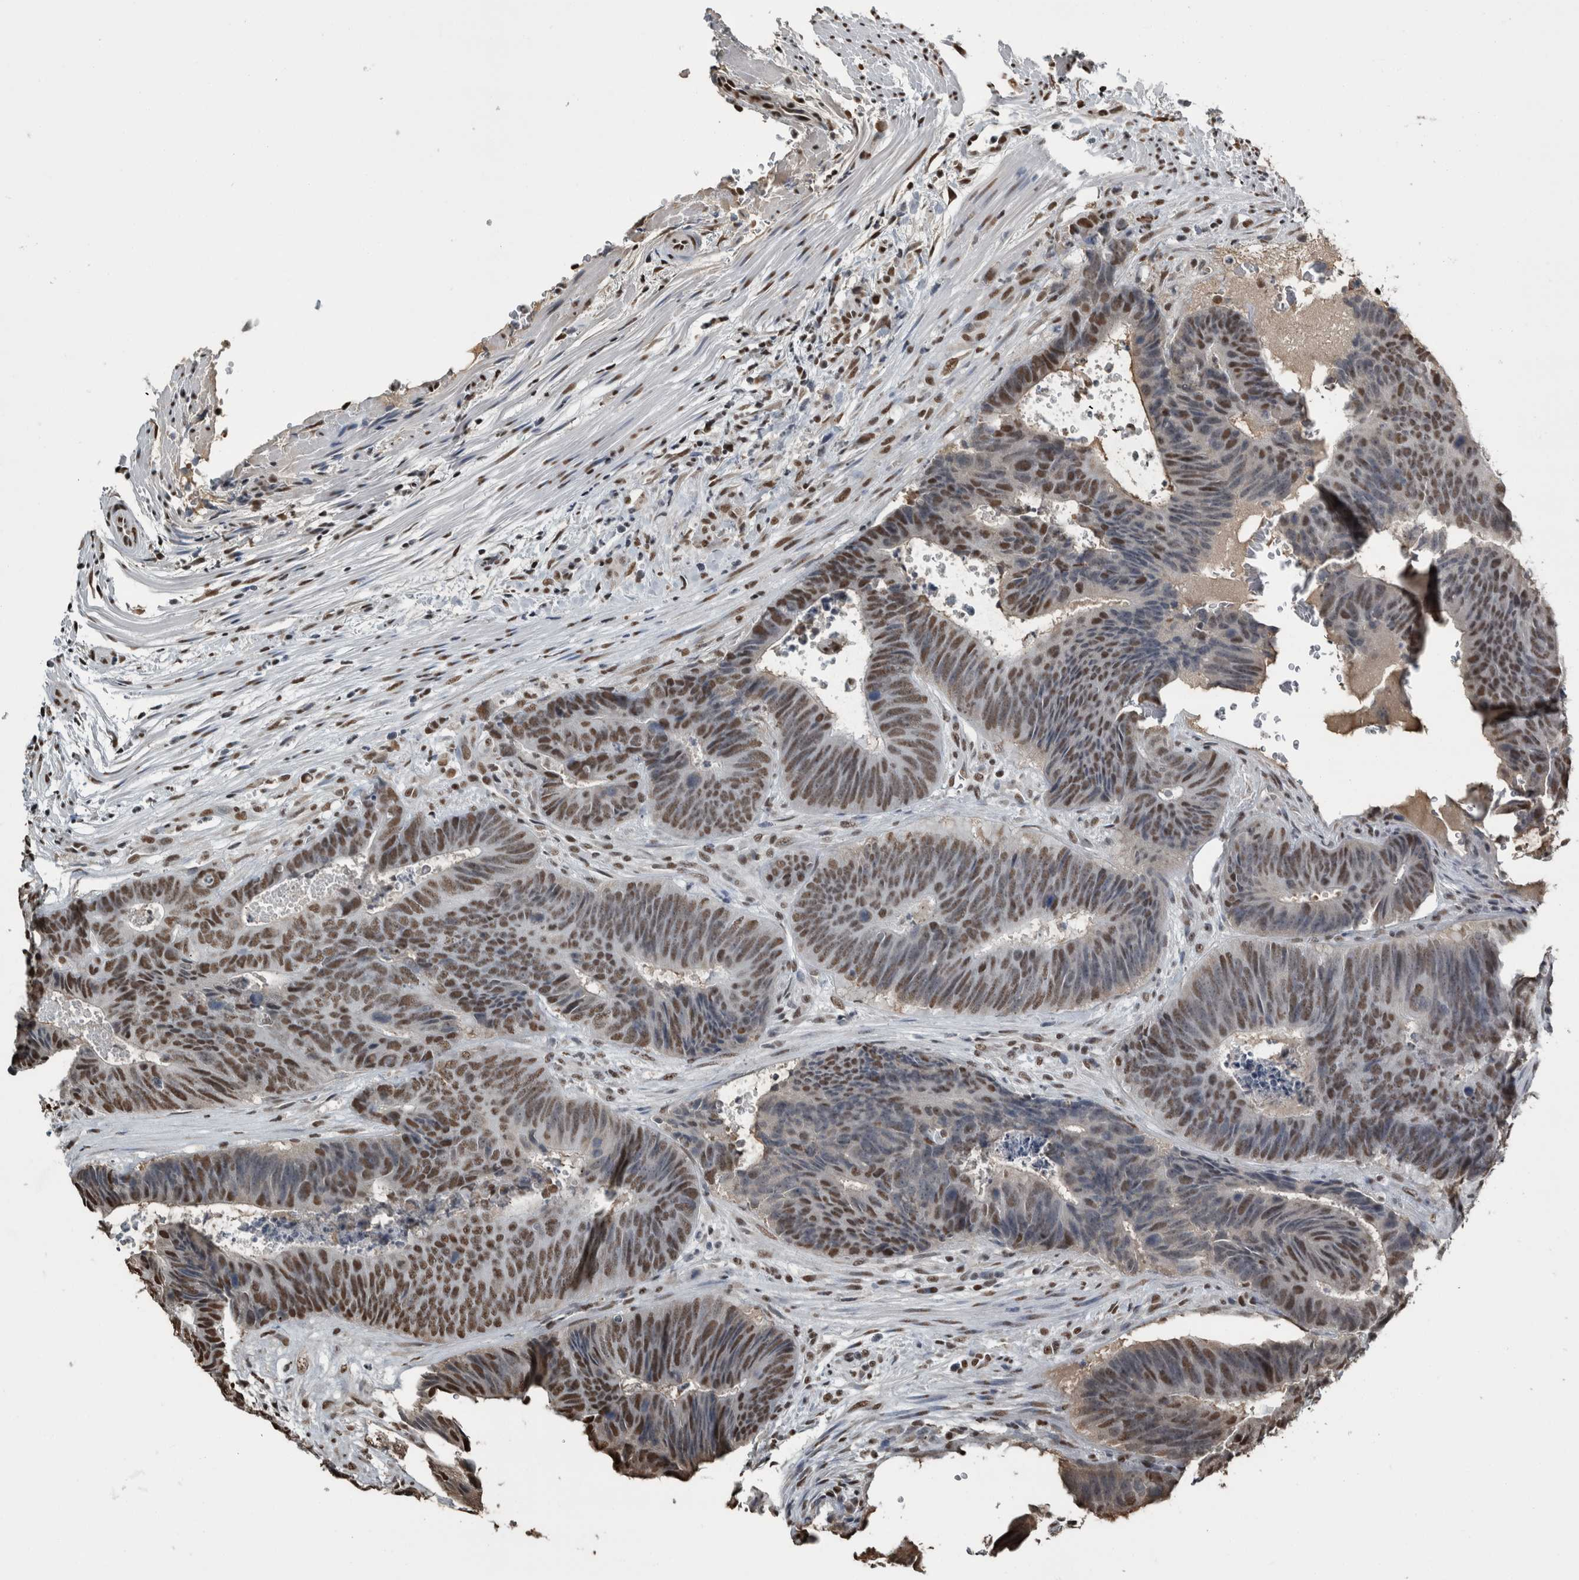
{"staining": {"intensity": "moderate", "quantity": ">75%", "location": "nuclear"}, "tissue": "colorectal cancer", "cell_type": "Tumor cells", "image_type": "cancer", "snomed": [{"axis": "morphology", "description": "Adenocarcinoma, NOS"}, {"axis": "topography", "description": "Colon"}], "caption": "About >75% of tumor cells in human colorectal cancer (adenocarcinoma) exhibit moderate nuclear protein staining as visualized by brown immunohistochemical staining.", "gene": "TGS1", "patient": {"sex": "male", "age": 56}}